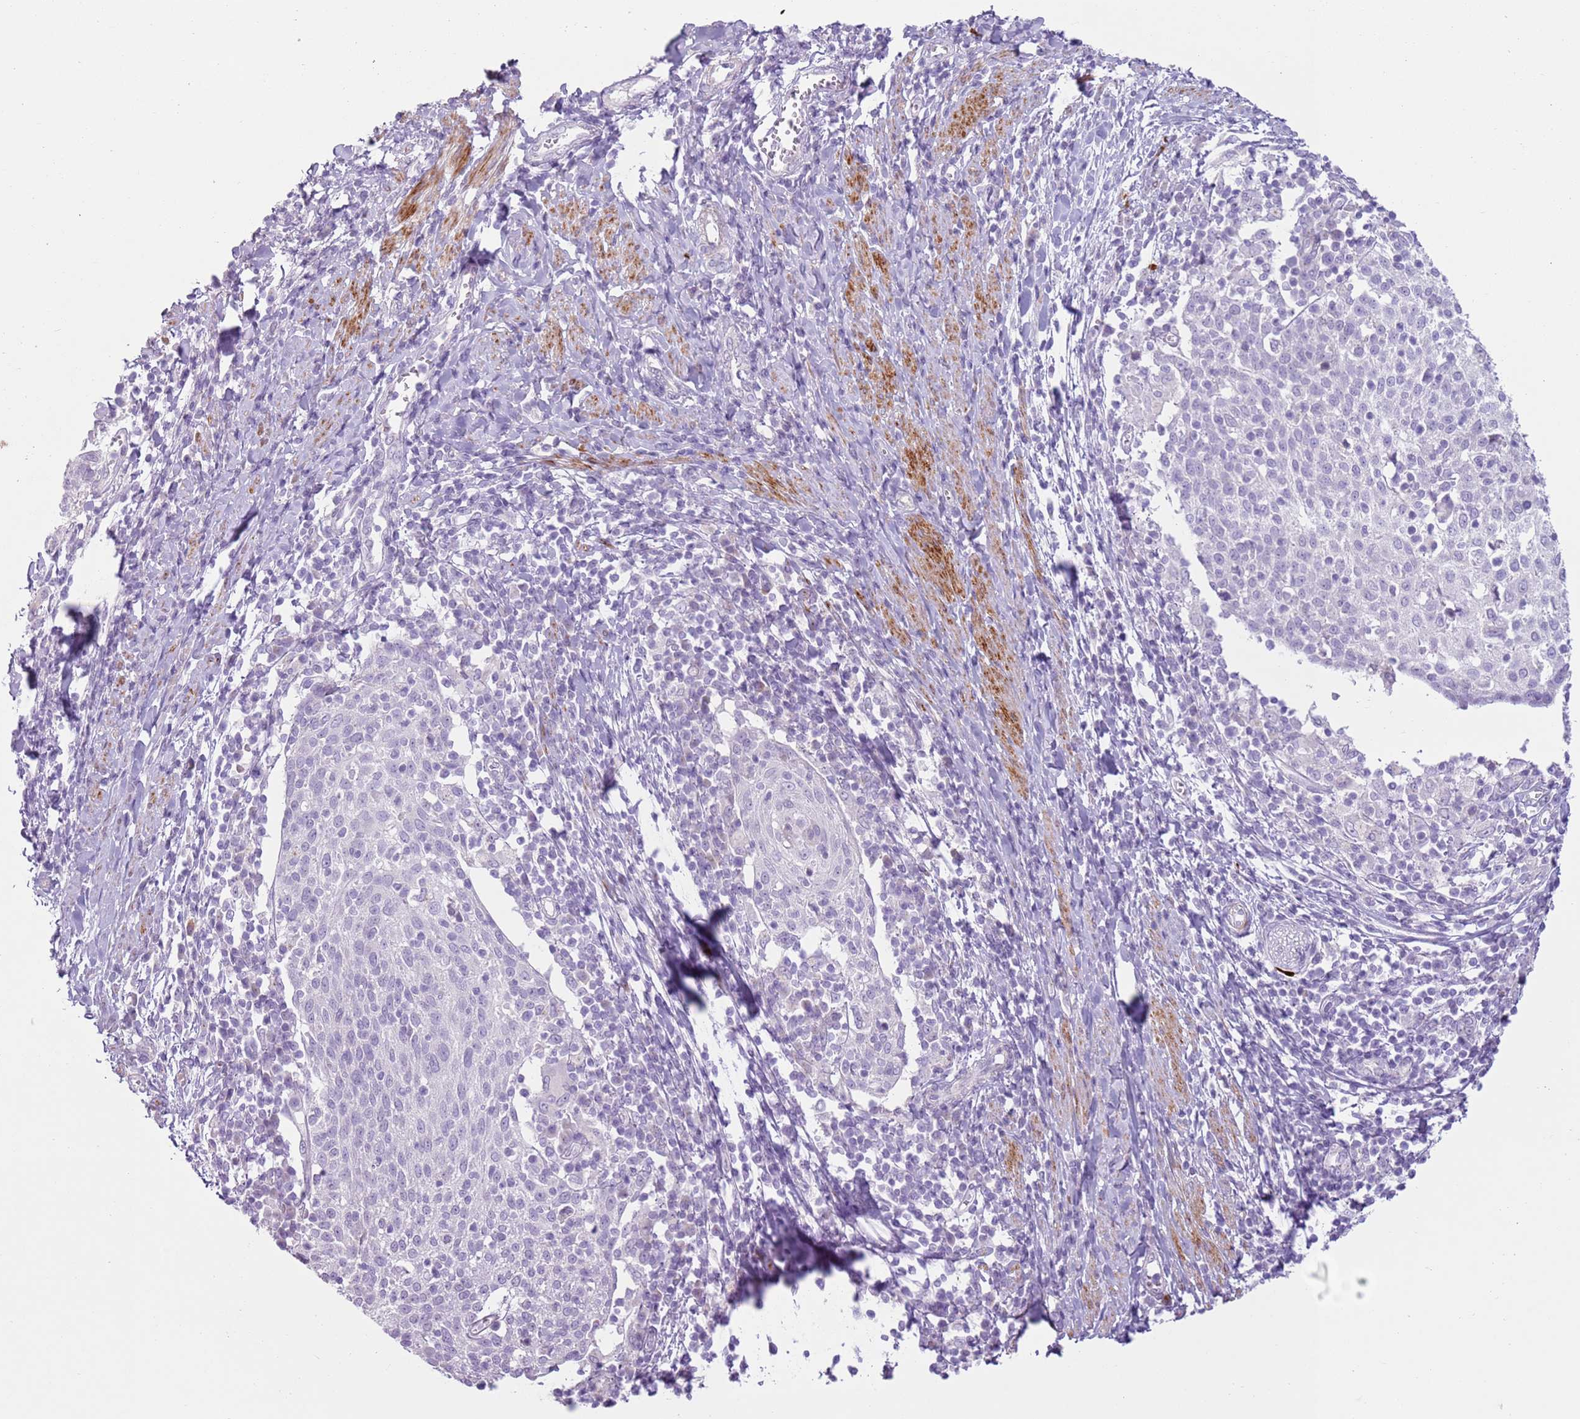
{"staining": {"intensity": "negative", "quantity": "none", "location": "none"}, "tissue": "cervical cancer", "cell_type": "Tumor cells", "image_type": "cancer", "snomed": [{"axis": "morphology", "description": "Squamous cell carcinoma, NOS"}, {"axis": "topography", "description": "Cervix"}], "caption": "Histopathology image shows no significant protein staining in tumor cells of cervical cancer. The staining was performed using DAB (3,3'-diaminobenzidine) to visualize the protein expression in brown, while the nuclei were stained in blue with hematoxylin (Magnification: 20x).", "gene": "ZNF239", "patient": {"sex": "female", "age": 52}}